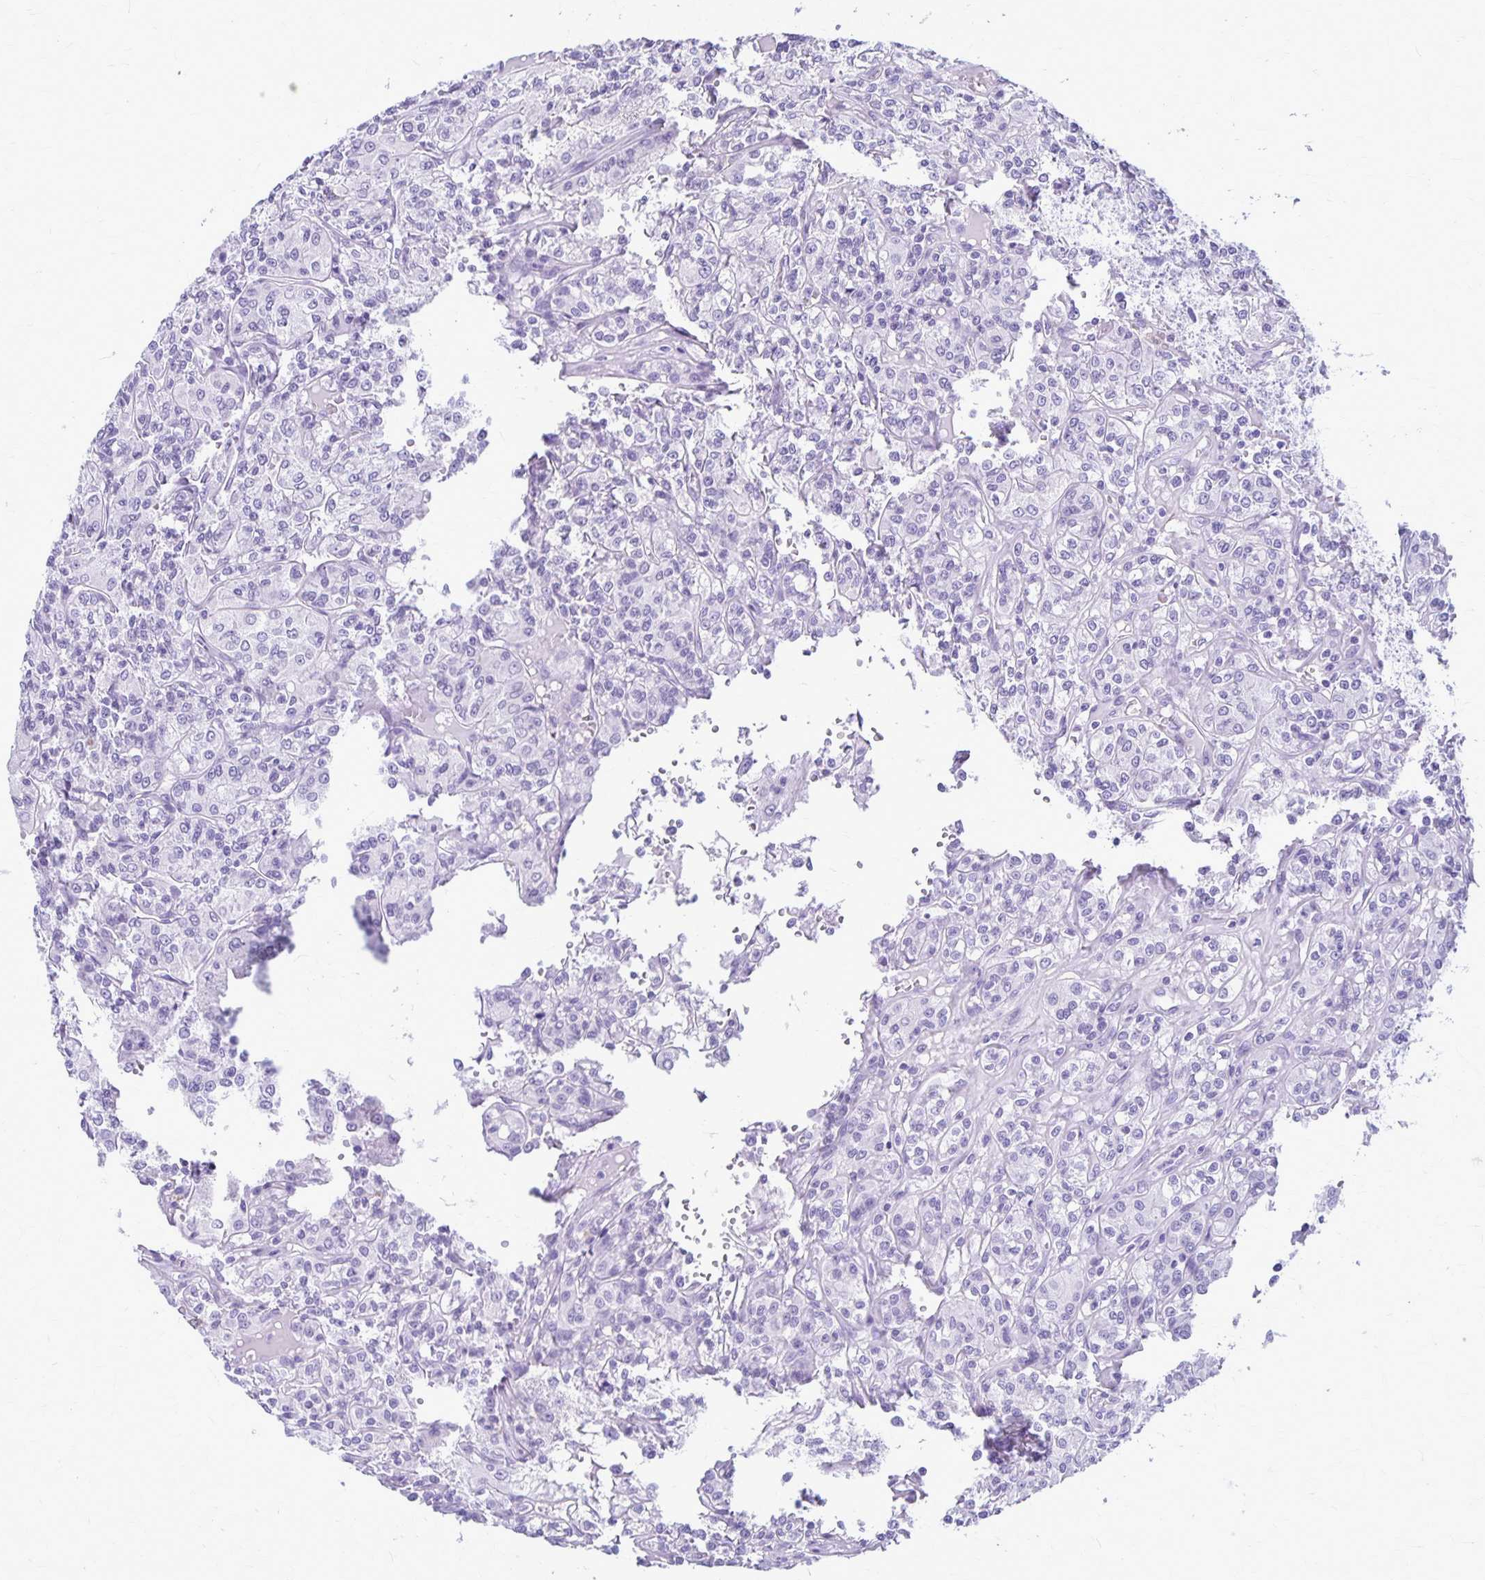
{"staining": {"intensity": "negative", "quantity": "none", "location": "none"}, "tissue": "renal cancer", "cell_type": "Tumor cells", "image_type": "cancer", "snomed": [{"axis": "morphology", "description": "Adenocarcinoma, NOS"}, {"axis": "topography", "description": "Kidney"}], "caption": "Tumor cells show no significant expression in renal cancer. (Brightfield microscopy of DAB (3,3'-diaminobenzidine) IHC at high magnification).", "gene": "RTN1", "patient": {"sex": "male", "age": 36}}